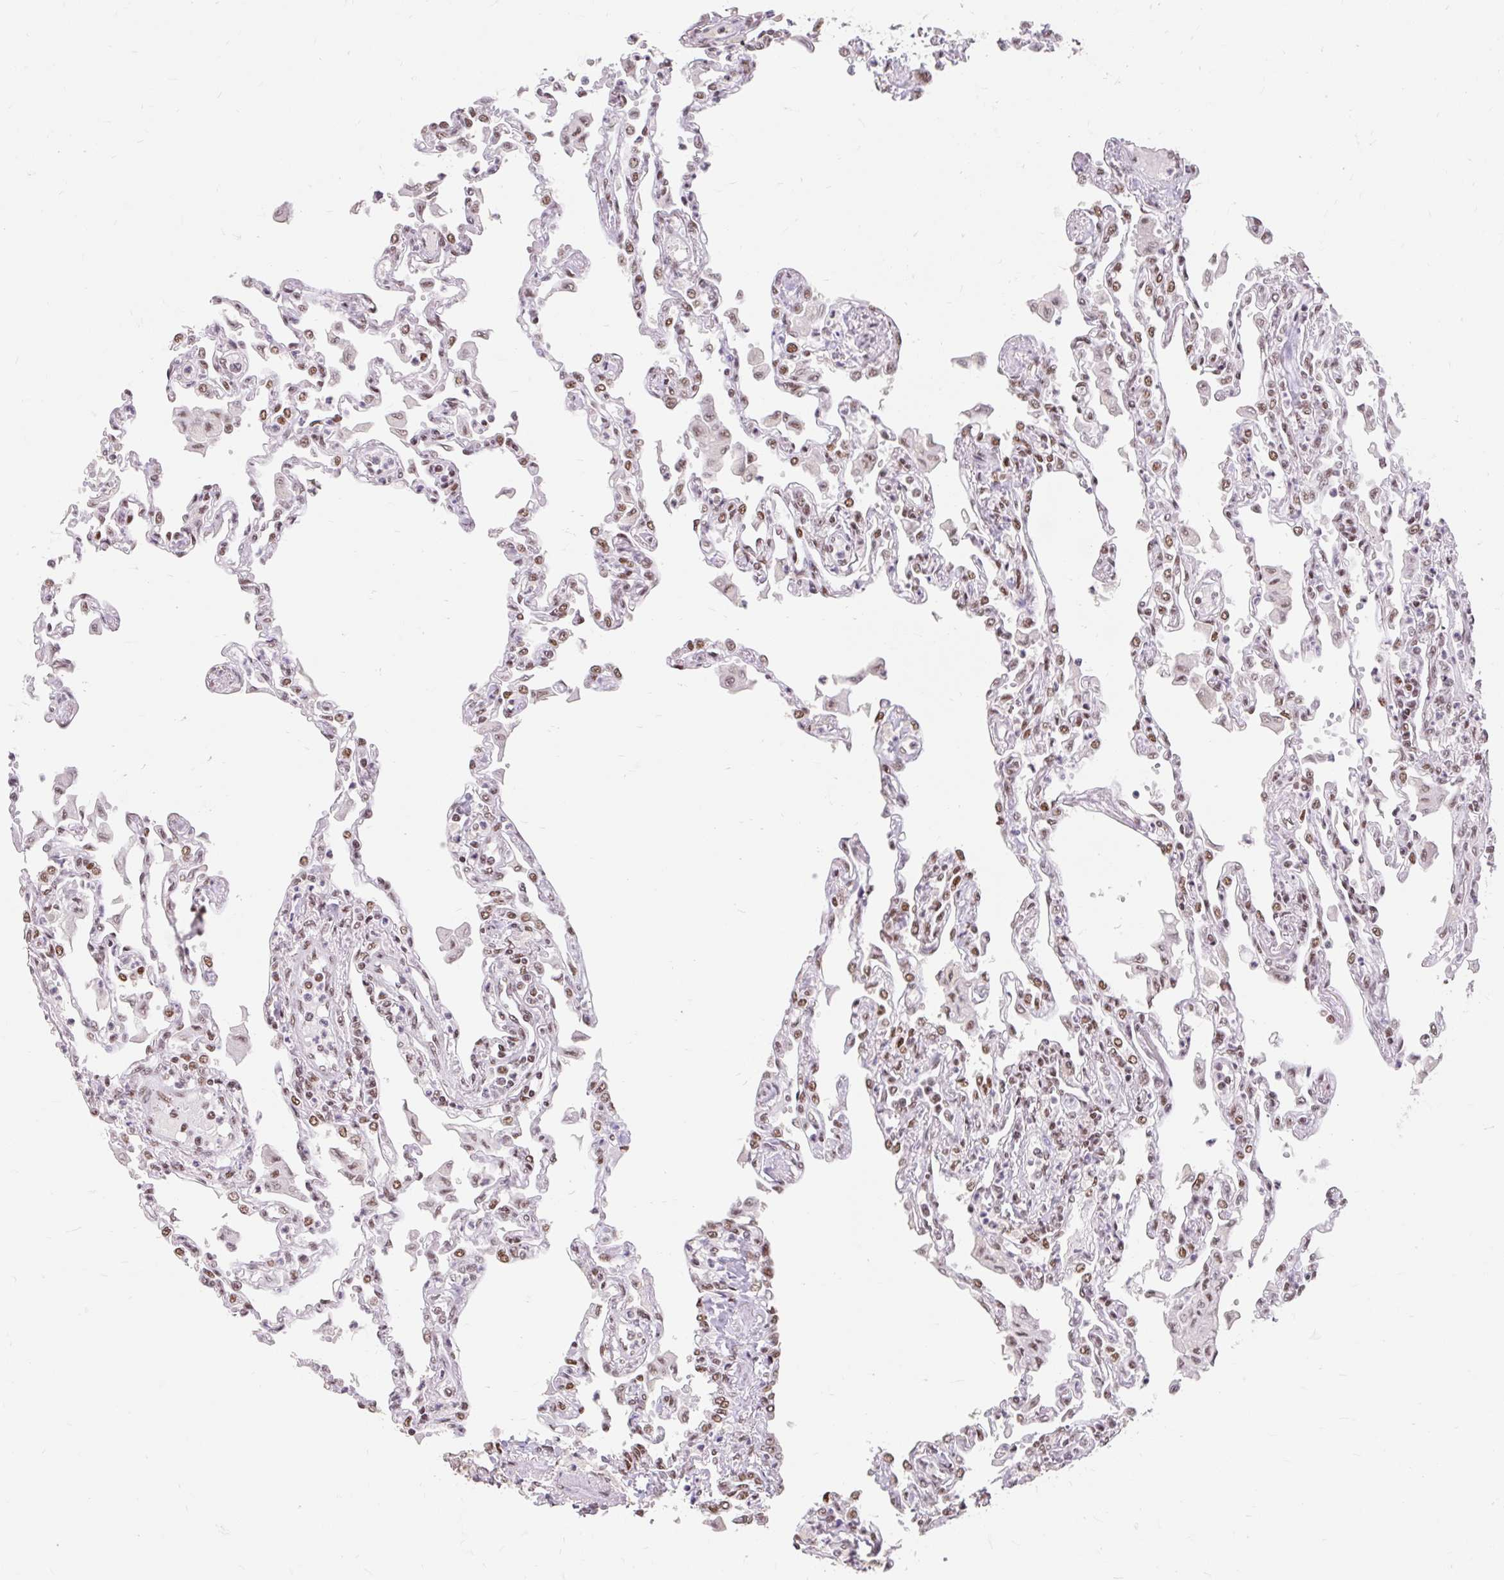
{"staining": {"intensity": "weak", "quantity": ">75%", "location": "nuclear"}, "tissue": "lung", "cell_type": "Alveolar cells", "image_type": "normal", "snomed": [{"axis": "morphology", "description": "Normal tissue, NOS"}, {"axis": "topography", "description": "Bronchus"}, {"axis": "topography", "description": "Lung"}], "caption": "A brown stain highlights weak nuclear positivity of a protein in alveolar cells of unremarkable lung.", "gene": "SRSF10", "patient": {"sex": "female", "age": 49}}